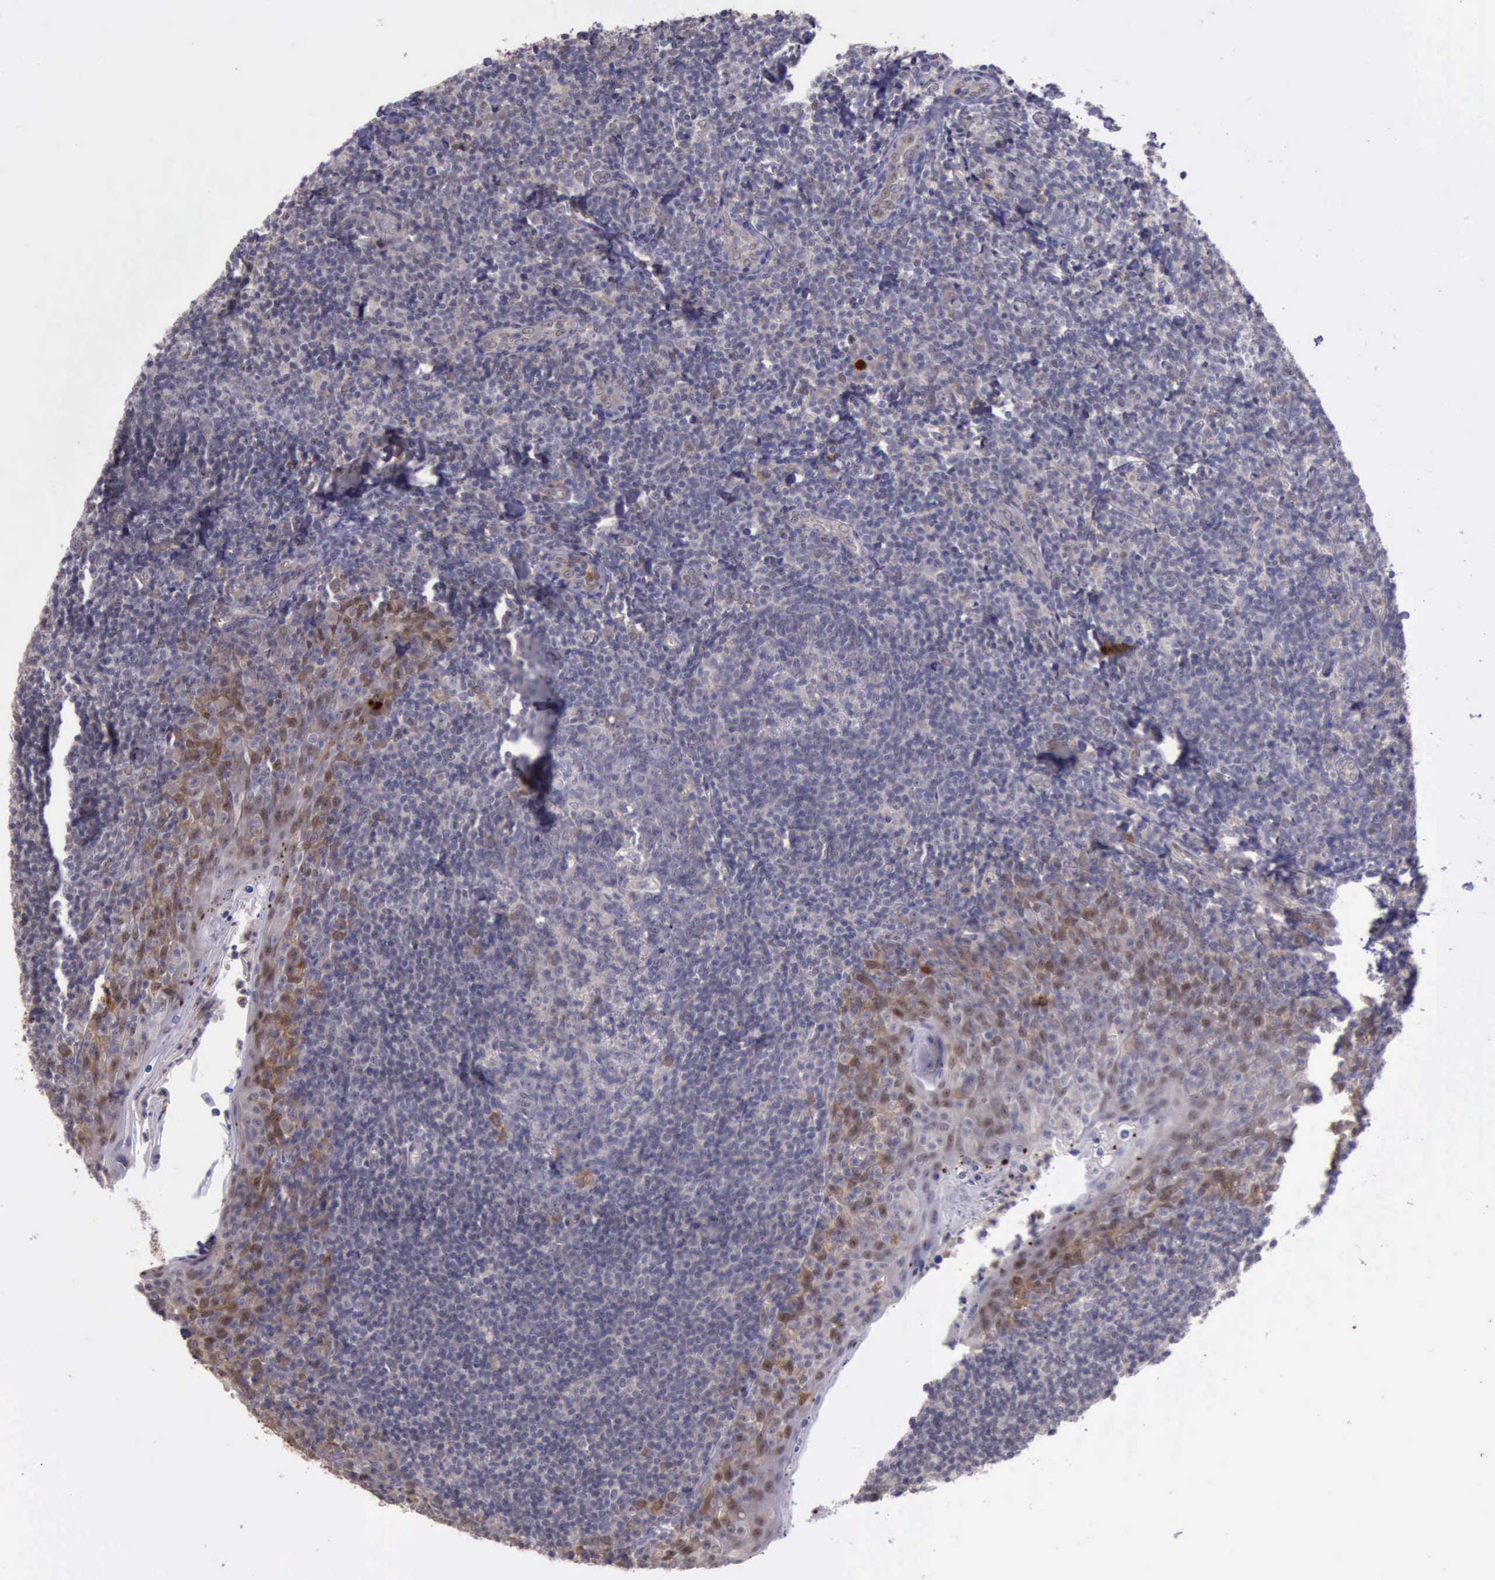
{"staining": {"intensity": "negative", "quantity": "none", "location": "none"}, "tissue": "tonsil", "cell_type": "Germinal center cells", "image_type": "normal", "snomed": [{"axis": "morphology", "description": "Normal tissue, NOS"}, {"axis": "topography", "description": "Tonsil"}], "caption": "The immunohistochemistry histopathology image has no significant positivity in germinal center cells of tonsil. The staining was performed using DAB to visualize the protein expression in brown, while the nuclei were stained in blue with hematoxylin (Magnification: 20x).", "gene": "PLEK2", "patient": {"sex": "male", "age": 31}}